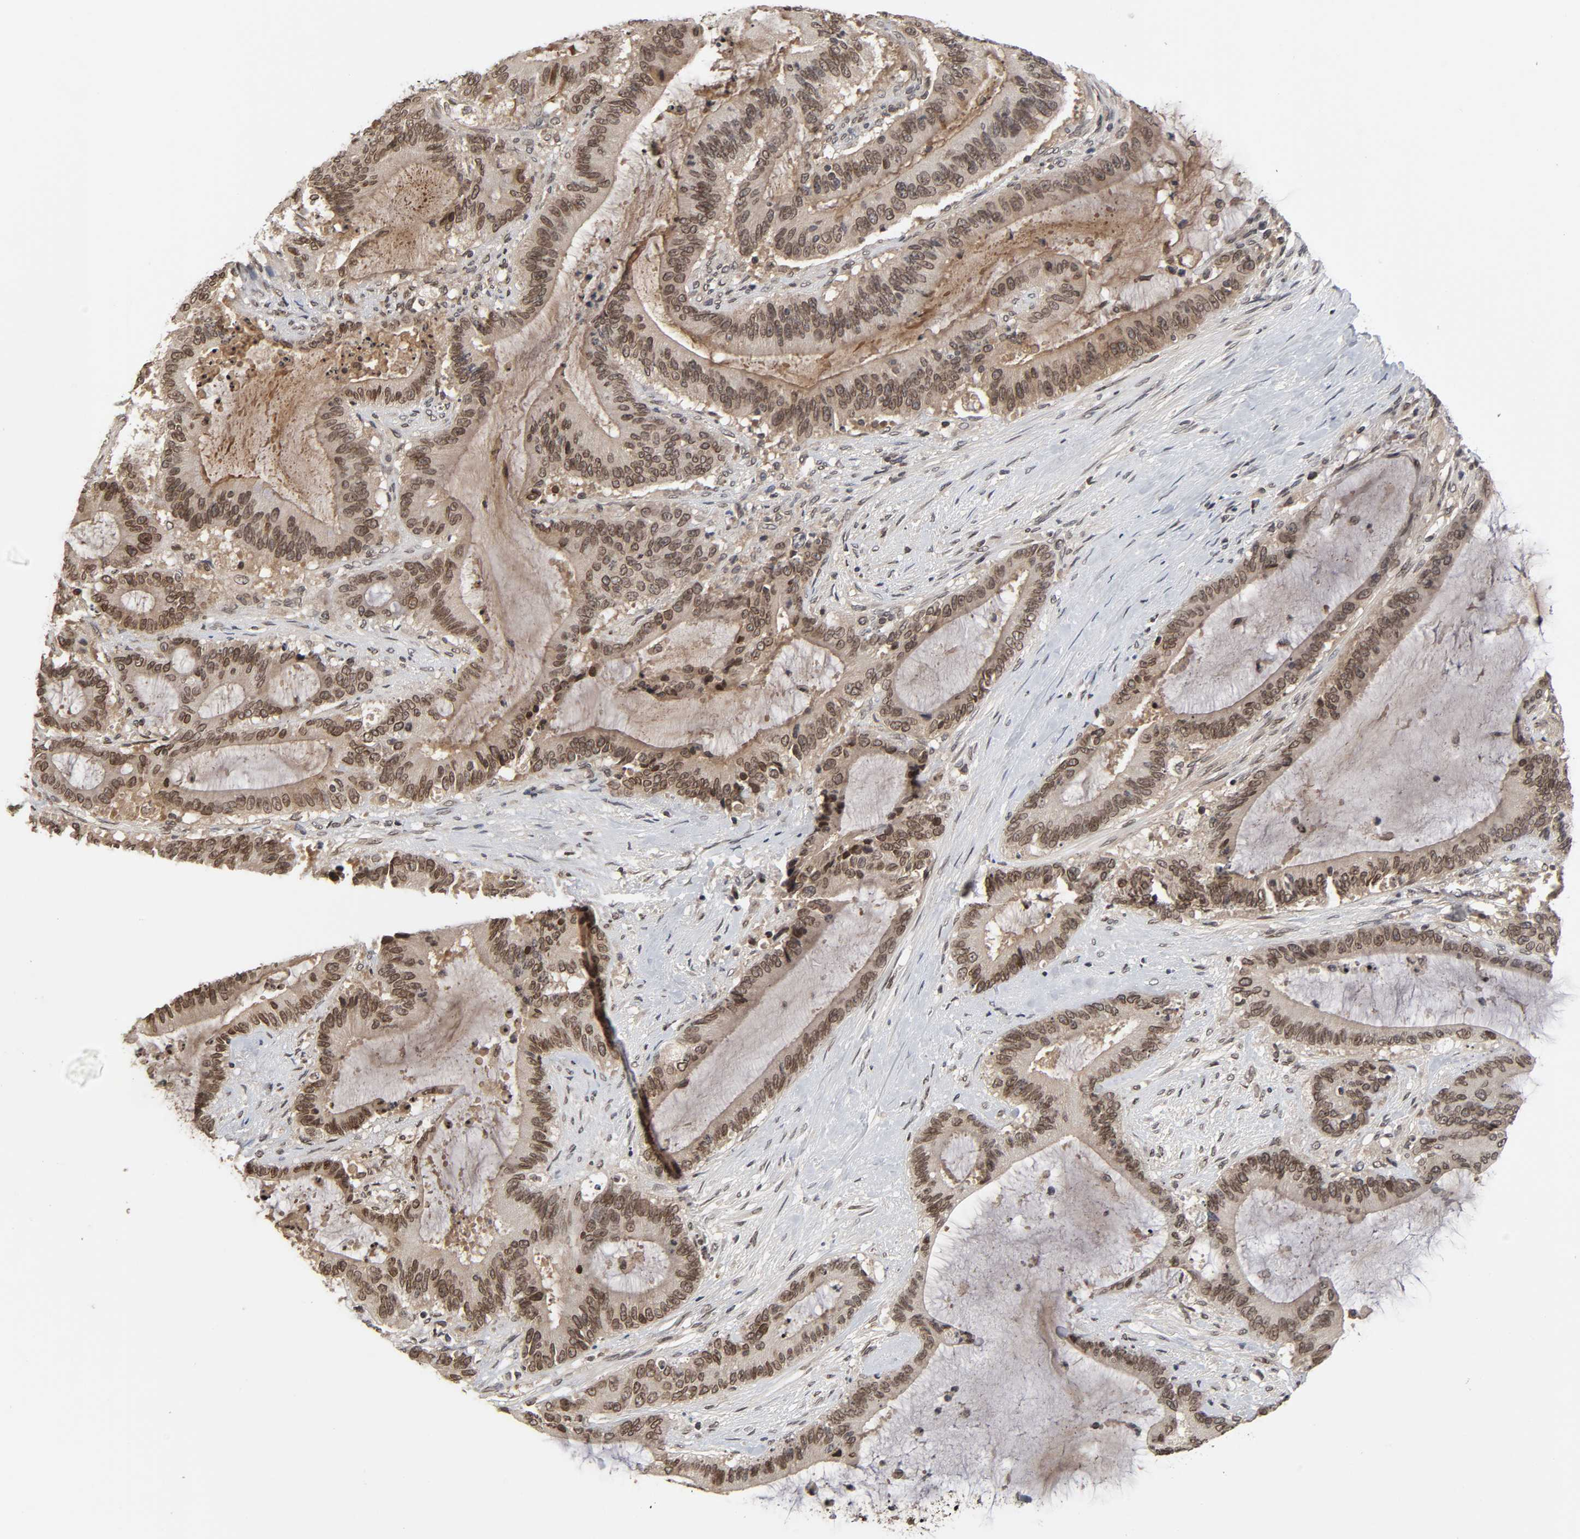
{"staining": {"intensity": "strong", "quantity": ">75%", "location": "cytoplasmic/membranous,nuclear"}, "tissue": "liver cancer", "cell_type": "Tumor cells", "image_type": "cancer", "snomed": [{"axis": "morphology", "description": "Cholangiocarcinoma"}, {"axis": "topography", "description": "Liver"}], "caption": "Tumor cells display high levels of strong cytoplasmic/membranous and nuclear expression in approximately >75% of cells in human liver cancer.", "gene": "CPN2", "patient": {"sex": "female", "age": 73}}